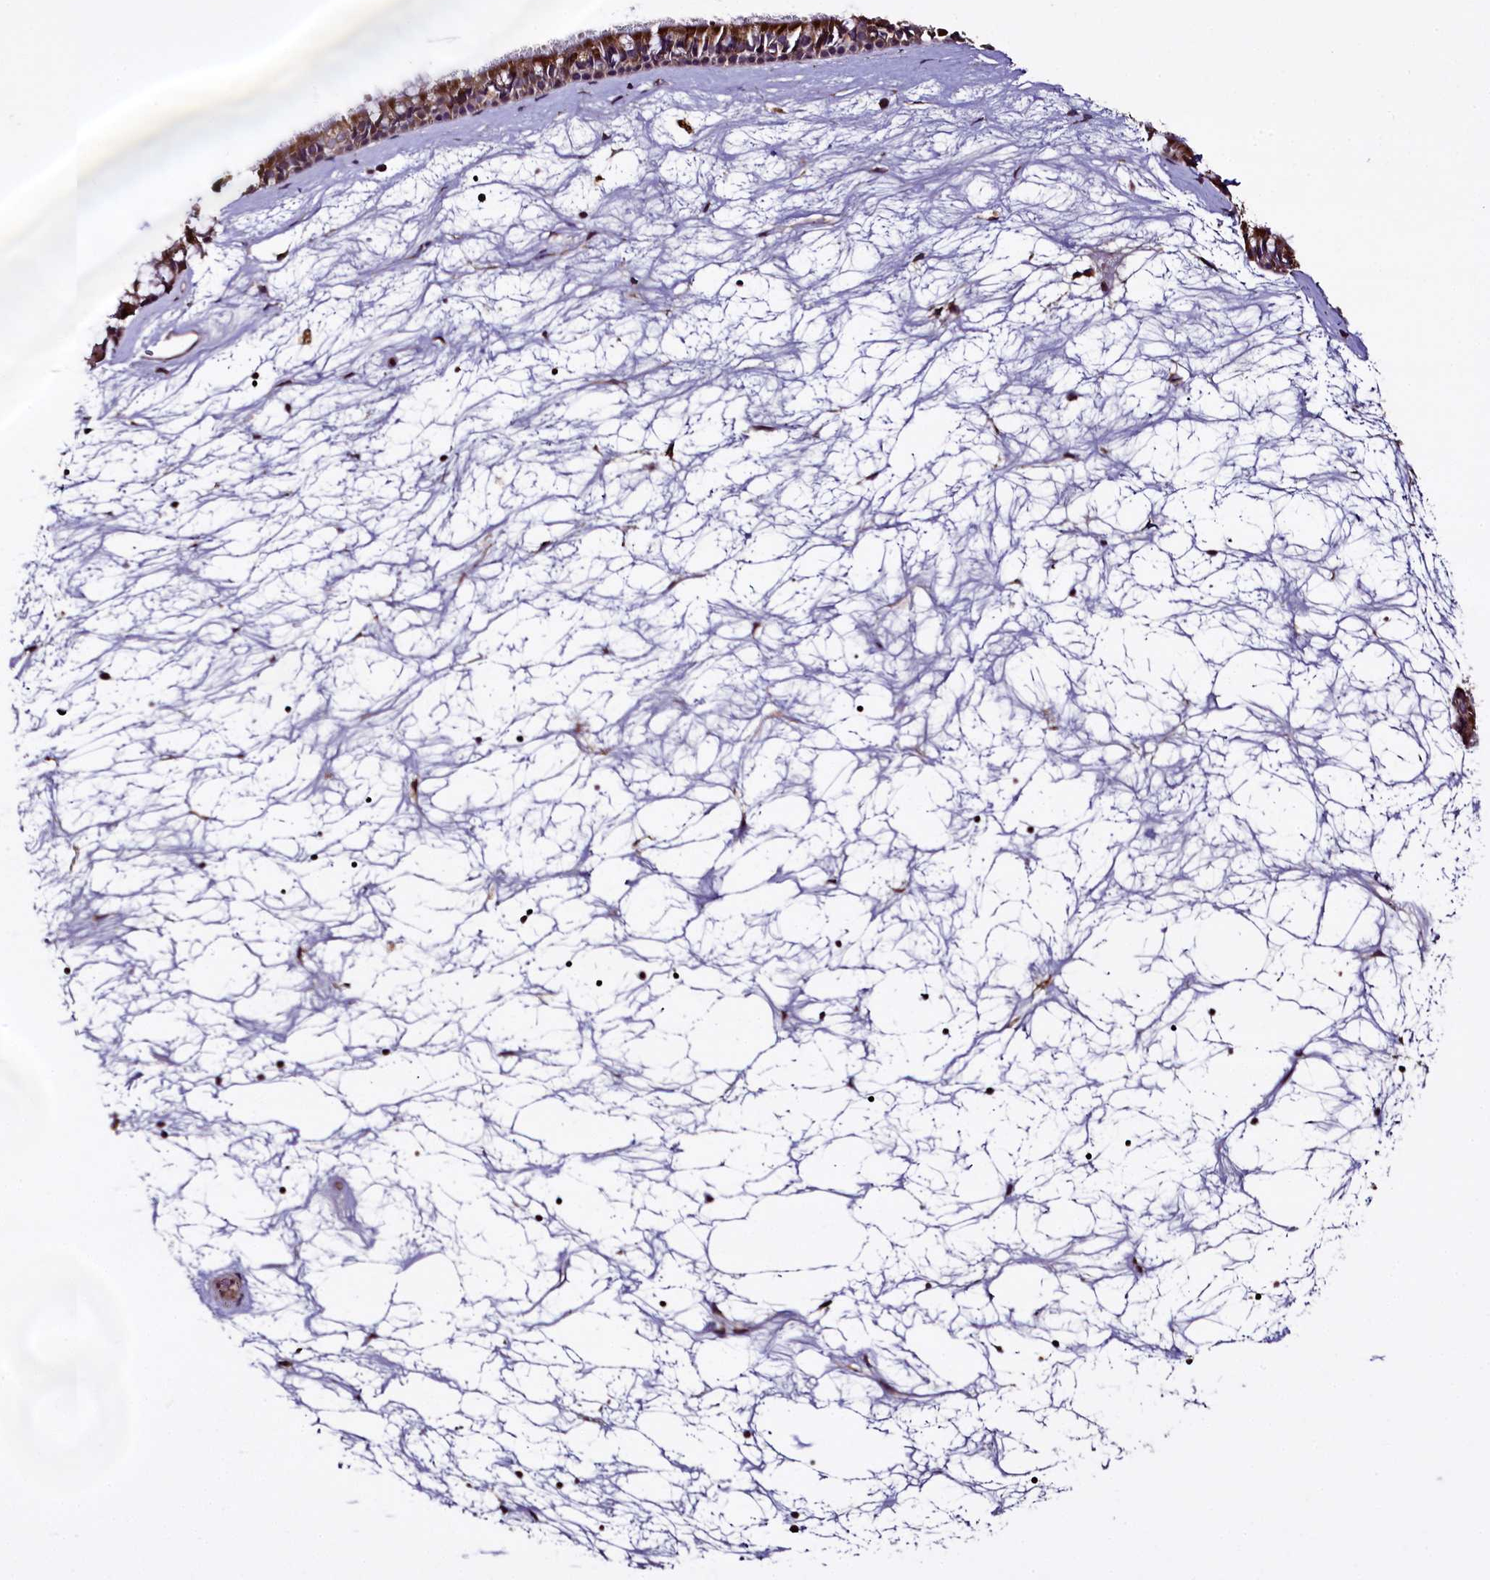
{"staining": {"intensity": "strong", "quantity": ">75%", "location": "cytoplasmic/membranous"}, "tissue": "nasopharynx", "cell_type": "Respiratory epithelial cells", "image_type": "normal", "snomed": [{"axis": "morphology", "description": "Normal tissue, NOS"}, {"axis": "topography", "description": "Nasopharynx"}], "caption": "Human nasopharynx stained with a brown dye shows strong cytoplasmic/membranous positive expression in about >75% of respiratory epithelial cells.", "gene": "COQ9", "patient": {"sex": "male", "age": 64}}